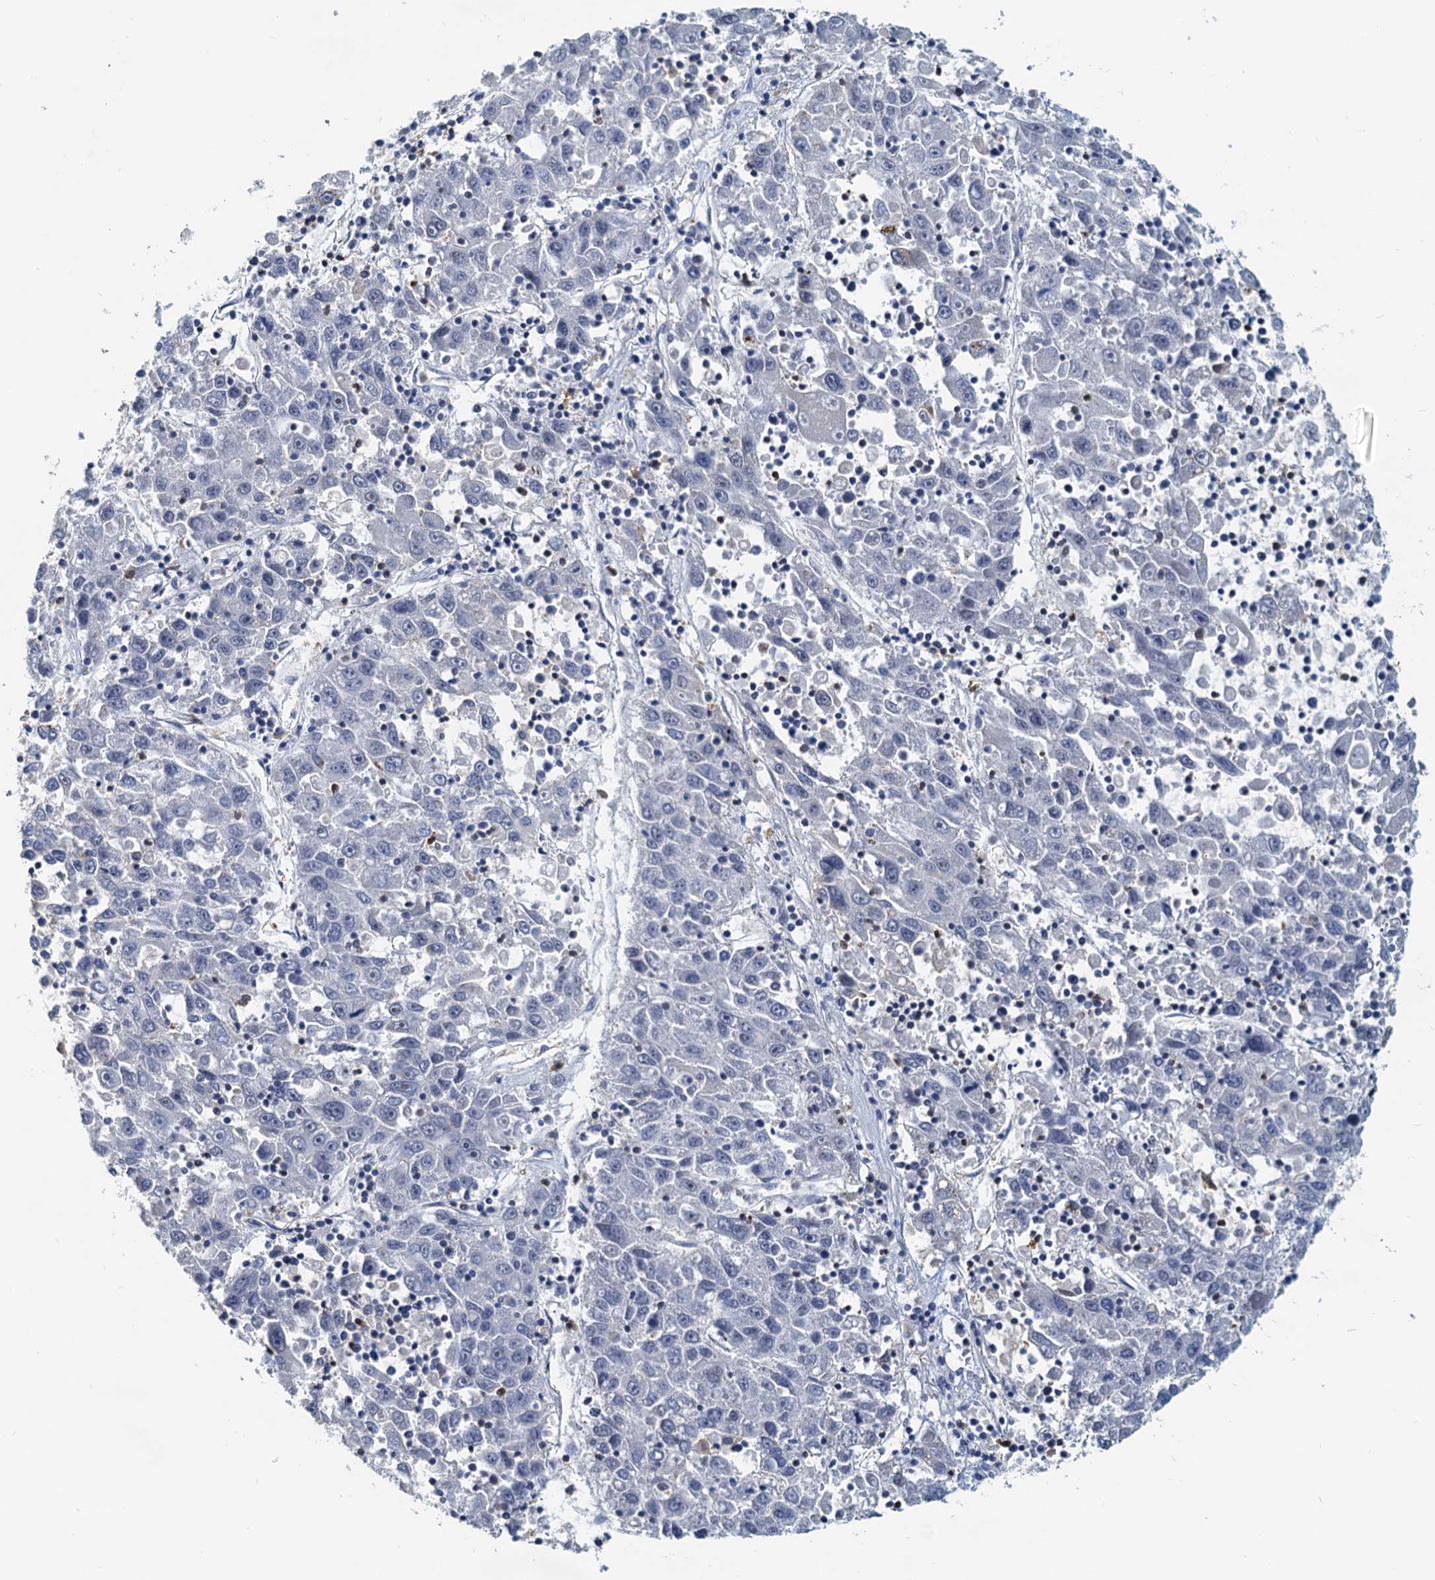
{"staining": {"intensity": "negative", "quantity": "none", "location": "none"}, "tissue": "liver cancer", "cell_type": "Tumor cells", "image_type": "cancer", "snomed": [{"axis": "morphology", "description": "Carcinoma, Hepatocellular, NOS"}, {"axis": "topography", "description": "Liver"}], "caption": "Tumor cells show no significant protein staining in hepatocellular carcinoma (liver).", "gene": "SPINDOC", "patient": {"sex": "male", "age": 49}}